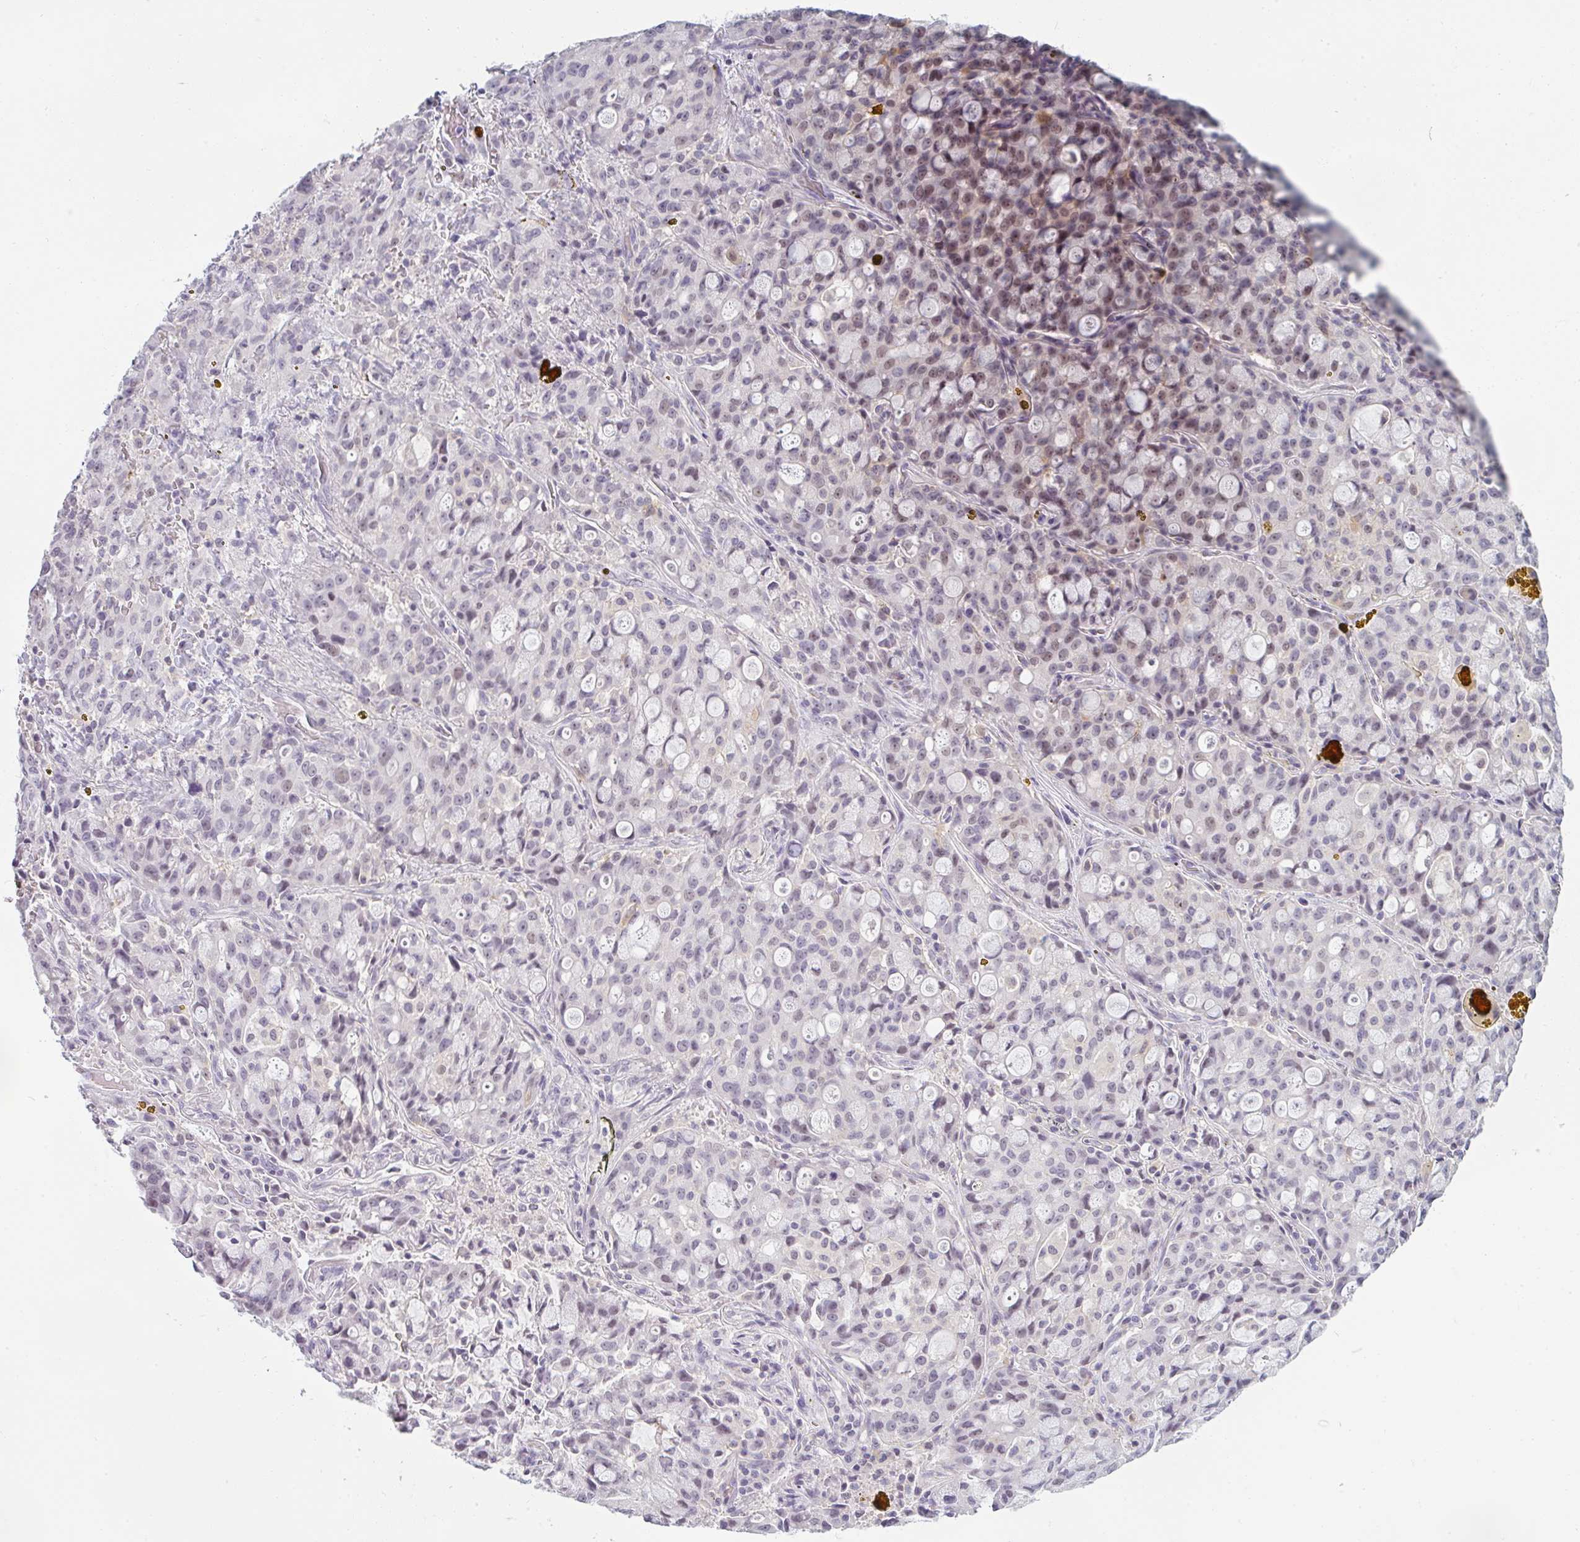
{"staining": {"intensity": "moderate", "quantity": "<25%", "location": "nuclear"}, "tissue": "lung cancer", "cell_type": "Tumor cells", "image_type": "cancer", "snomed": [{"axis": "morphology", "description": "Adenocarcinoma, NOS"}, {"axis": "topography", "description": "Lung"}], "caption": "The micrograph exhibits a brown stain indicating the presence of a protein in the nuclear of tumor cells in lung adenocarcinoma.", "gene": "PPFIA4", "patient": {"sex": "female", "age": 44}}